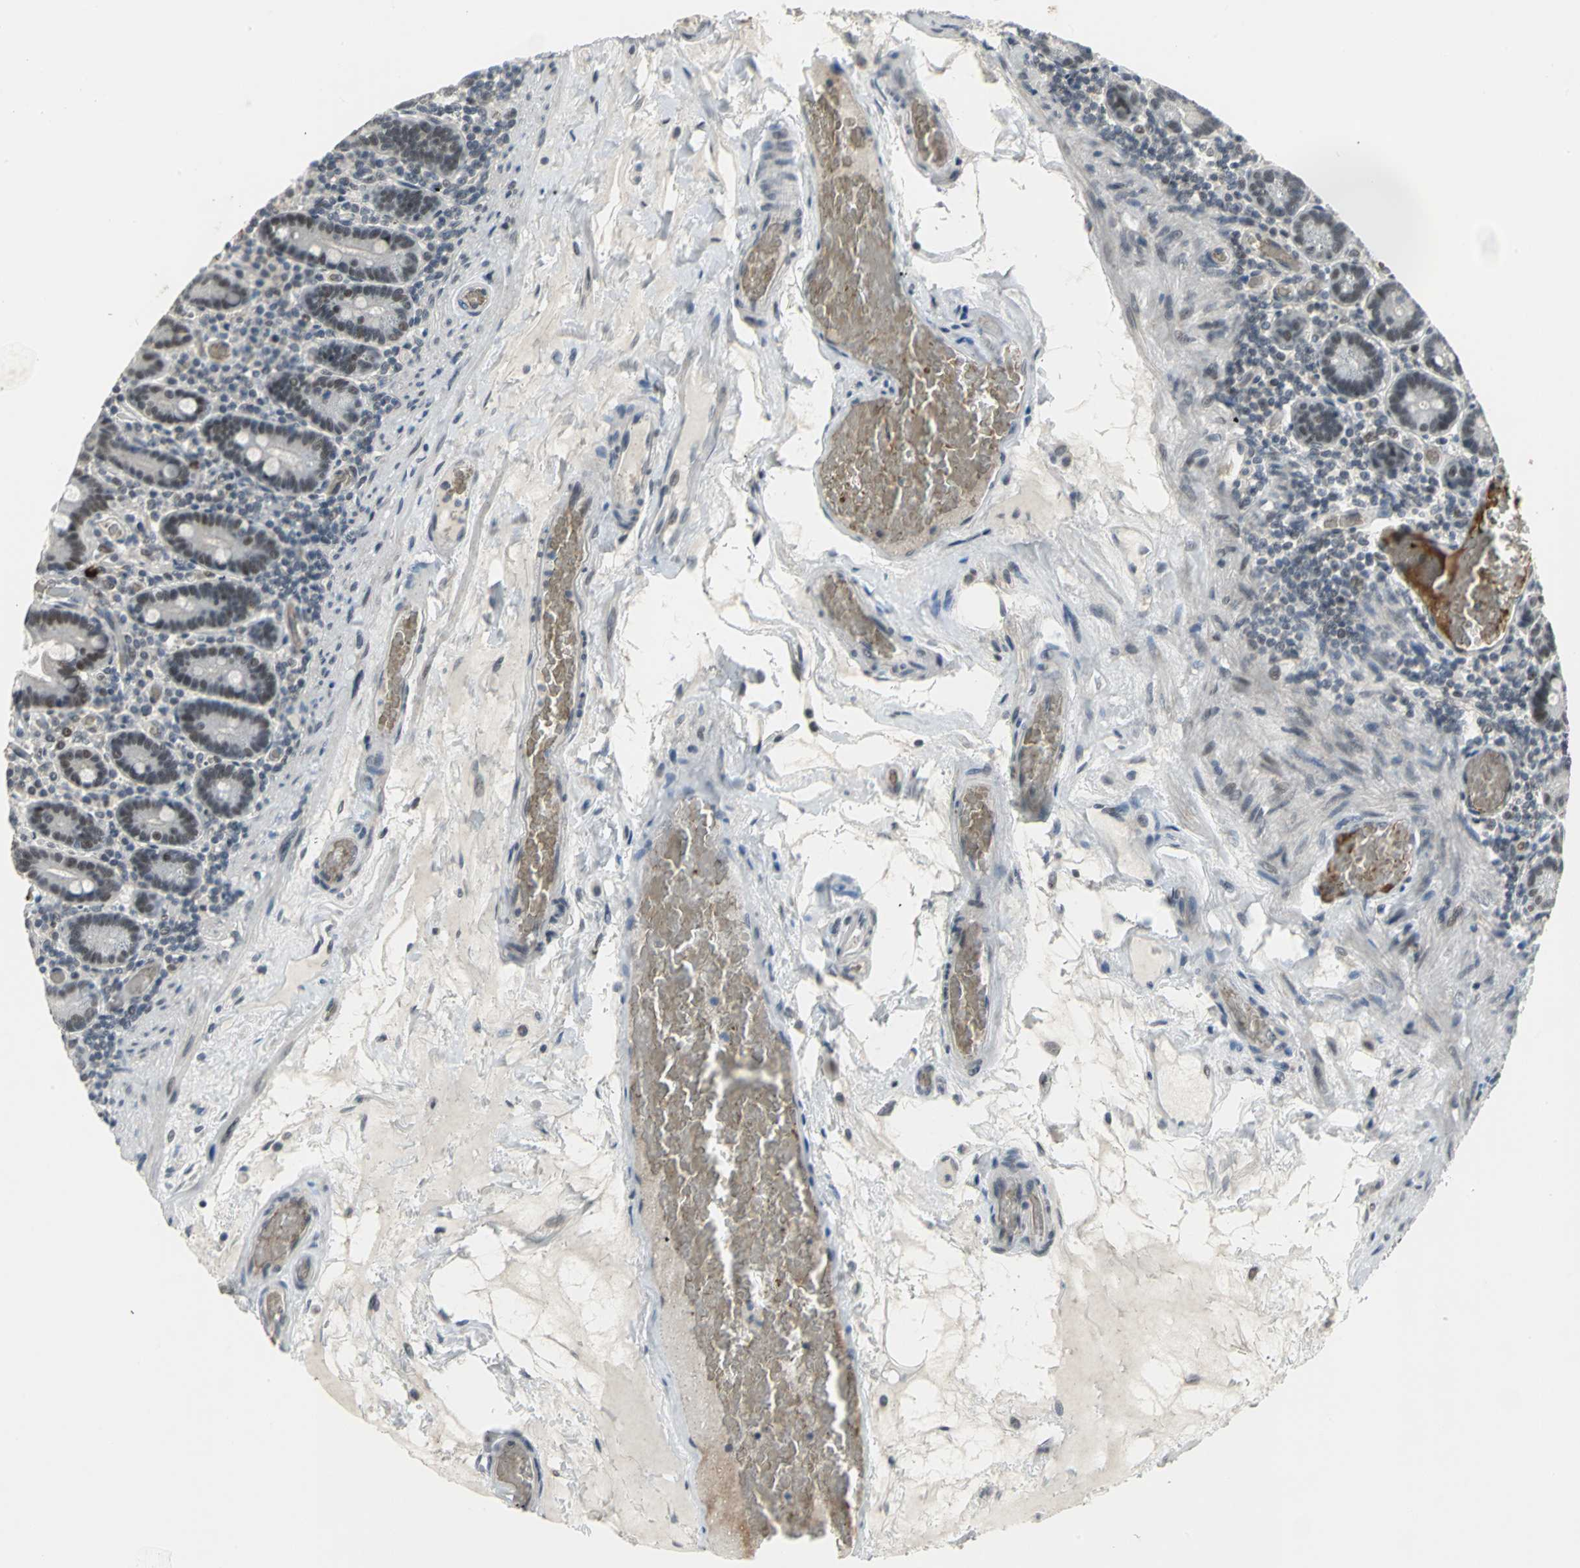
{"staining": {"intensity": "moderate", "quantity": ">75%", "location": "nuclear"}, "tissue": "duodenum", "cell_type": "Glandular cells", "image_type": "normal", "snomed": [{"axis": "morphology", "description": "Normal tissue, NOS"}, {"axis": "topography", "description": "Duodenum"}], "caption": "Immunohistochemistry of benign duodenum shows medium levels of moderate nuclear staining in approximately >75% of glandular cells.", "gene": "GLI3", "patient": {"sex": "female", "age": 53}}